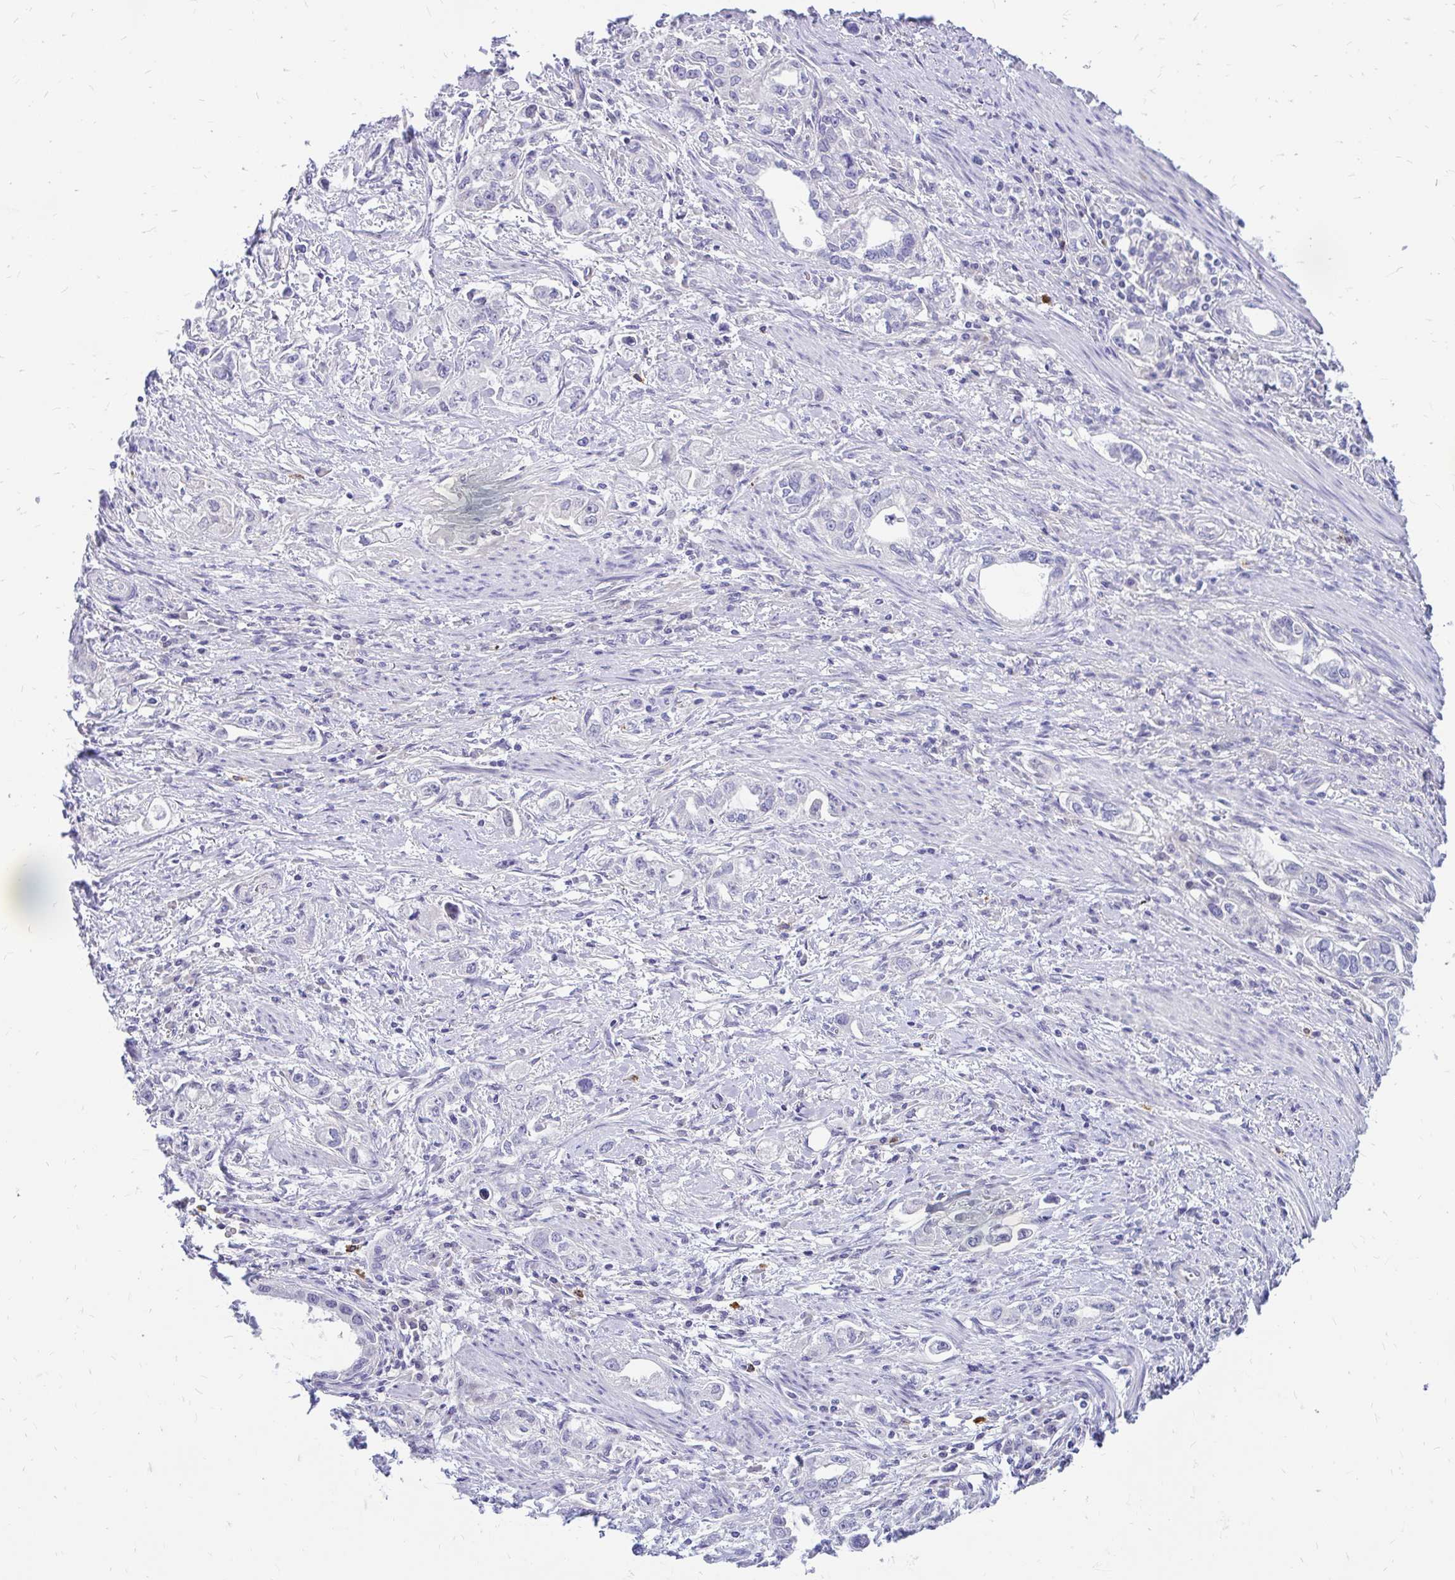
{"staining": {"intensity": "negative", "quantity": "none", "location": "none"}, "tissue": "stomach cancer", "cell_type": "Tumor cells", "image_type": "cancer", "snomed": [{"axis": "morphology", "description": "Adenocarcinoma, NOS"}, {"axis": "topography", "description": "Stomach, lower"}], "caption": "Human stomach cancer (adenocarcinoma) stained for a protein using immunohistochemistry (IHC) displays no positivity in tumor cells.", "gene": "MAP1LC3A", "patient": {"sex": "female", "age": 93}}